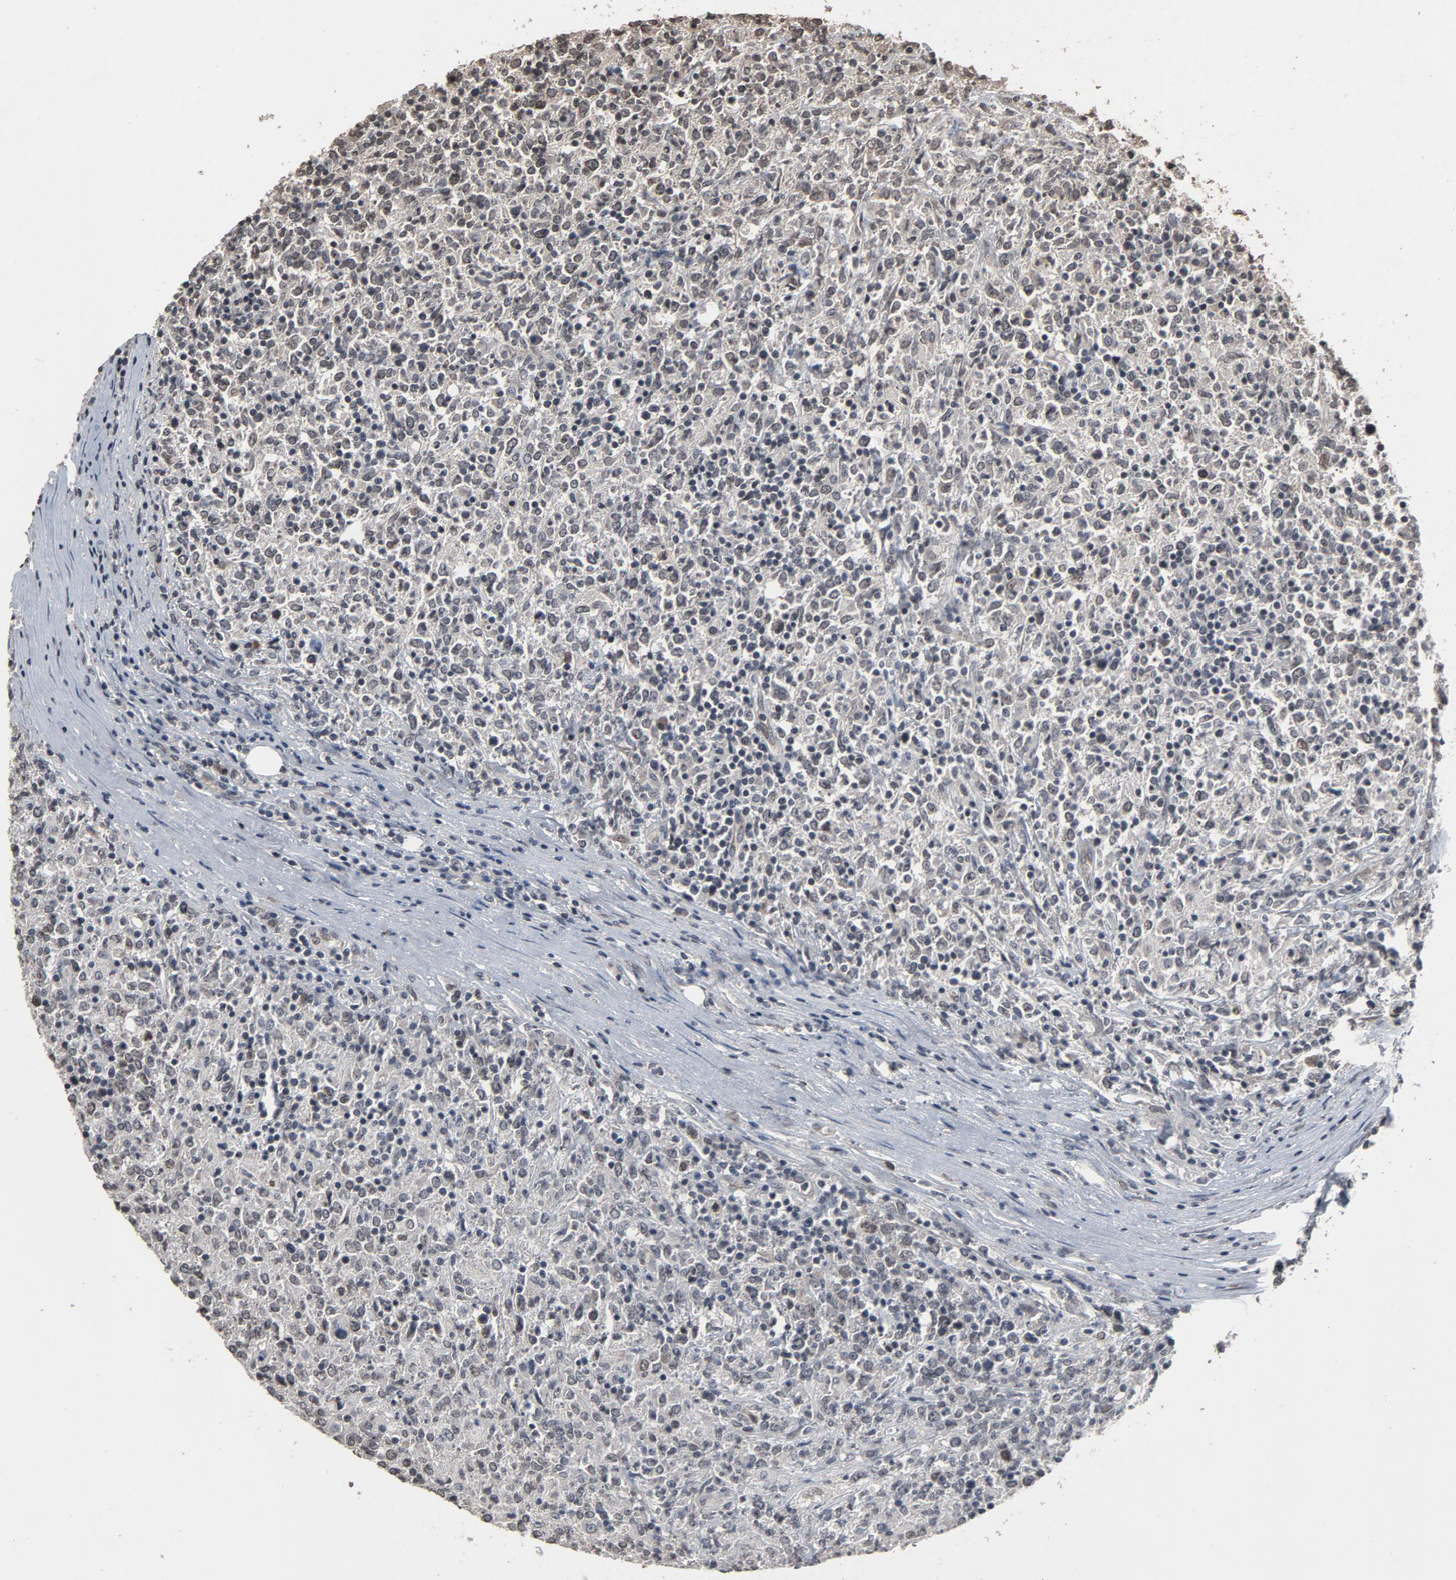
{"staining": {"intensity": "weak", "quantity": "<25%", "location": "cytoplasmic/membranous,nuclear"}, "tissue": "lymphoma", "cell_type": "Tumor cells", "image_type": "cancer", "snomed": [{"axis": "morphology", "description": "Malignant lymphoma, non-Hodgkin's type, High grade"}, {"axis": "topography", "description": "Lymph node"}], "caption": "Immunohistochemistry (IHC) of human high-grade malignant lymphoma, non-Hodgkin's type exhibits no staining in tumor cells. (DAB immunohistochemistry visualized using brightfield microscopy, high magnification).", "gene": "POM121", "patient": {"sex": "female", "age": 84}}